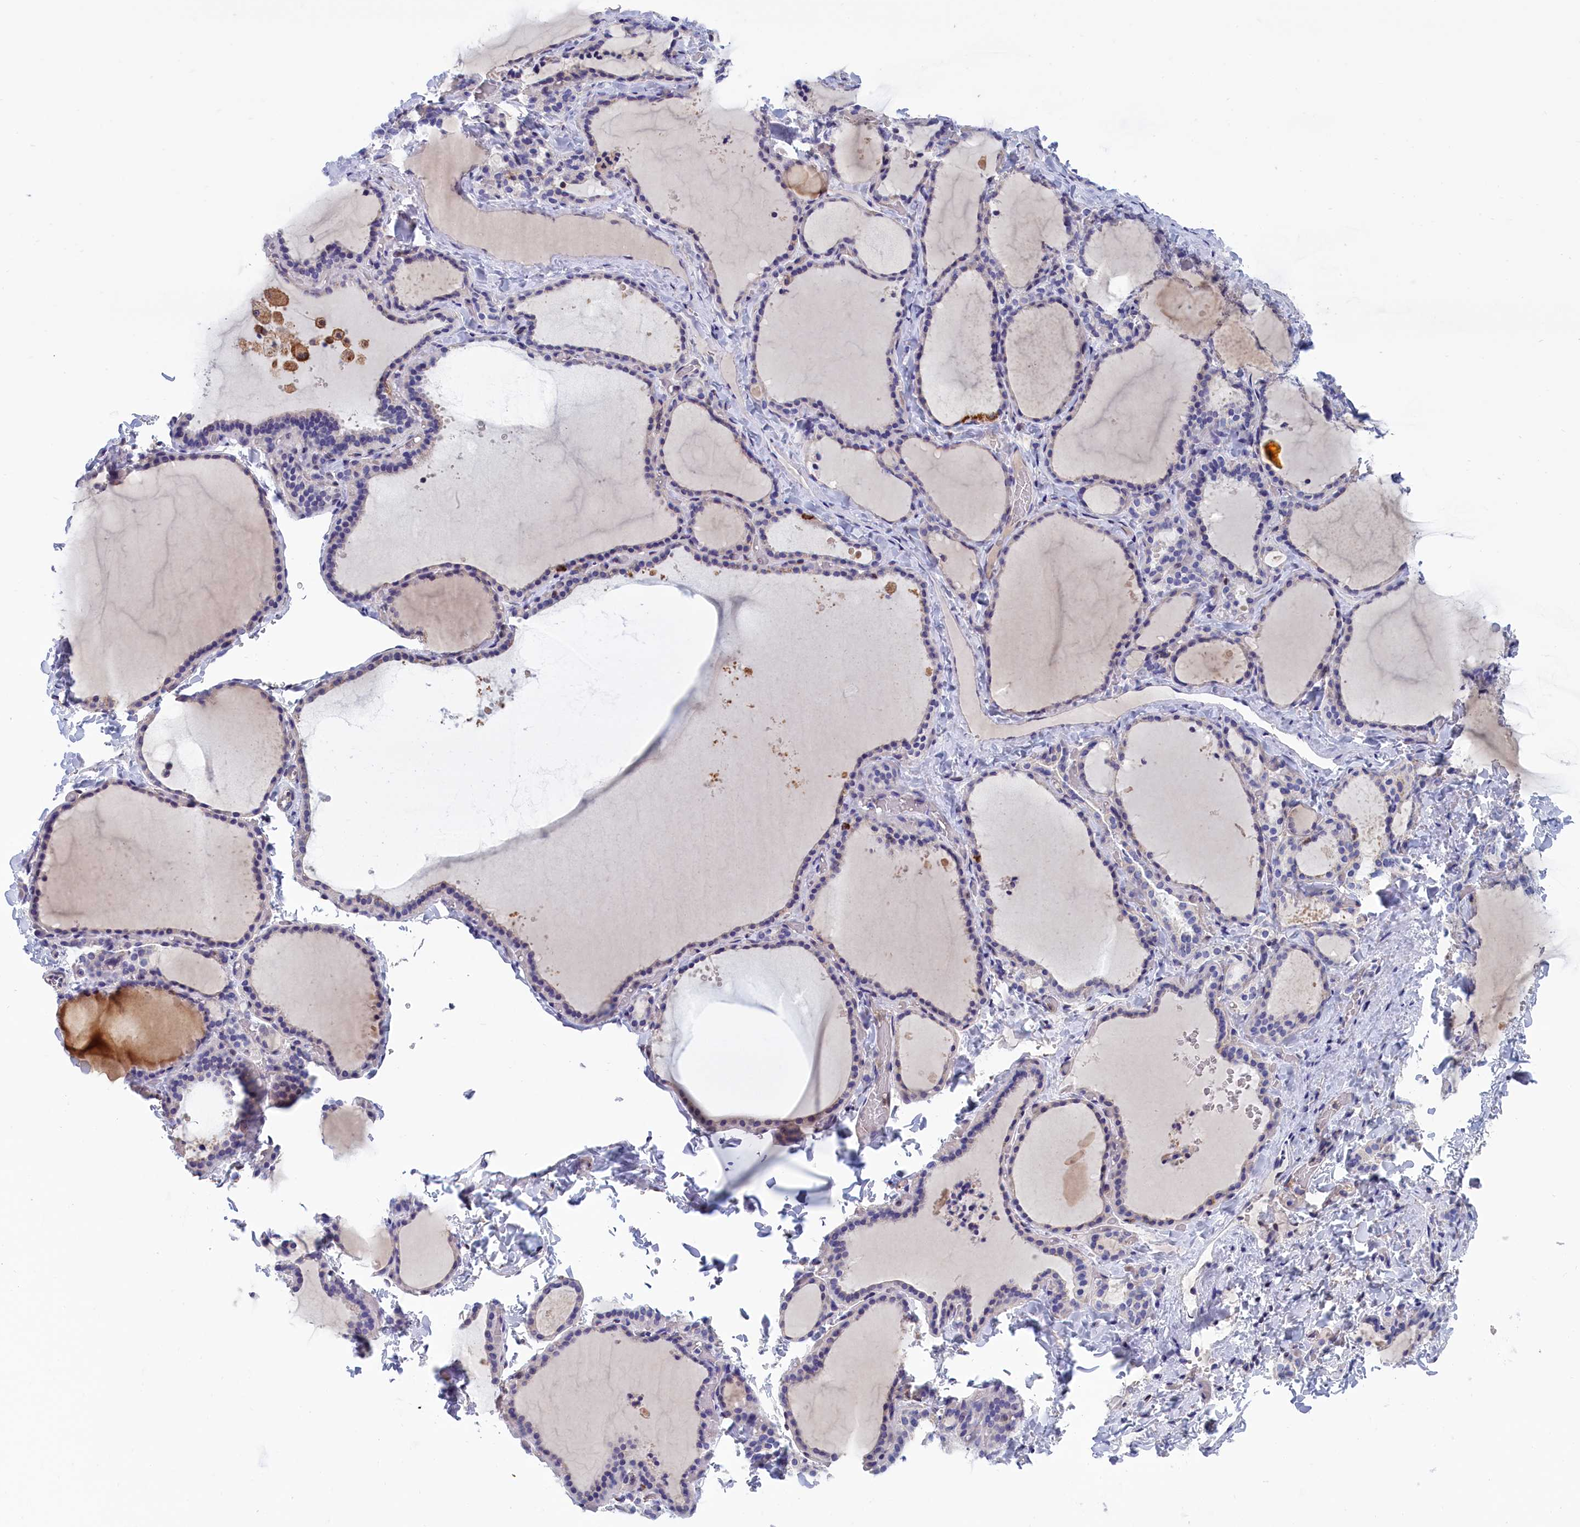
{"staining": {"intensity": "negative", "quantity": "none", "location": "none"}, "tissue": "thyroid gland", "cell_type": "Glandular cells", "image_type": "normal", "snomed": [{"axis": "morphology", "description": "Normal tissue, NOS"}, {"axis": "topography", "description": "Thyroid gland"}], "caption": "This is a histopathology image of immunohistochemistry staining of benign thyroid gland, which shows no positivity in glandular cells.", "gene": "ABCC12", "patient": {"sex": "female", "age": 22}}